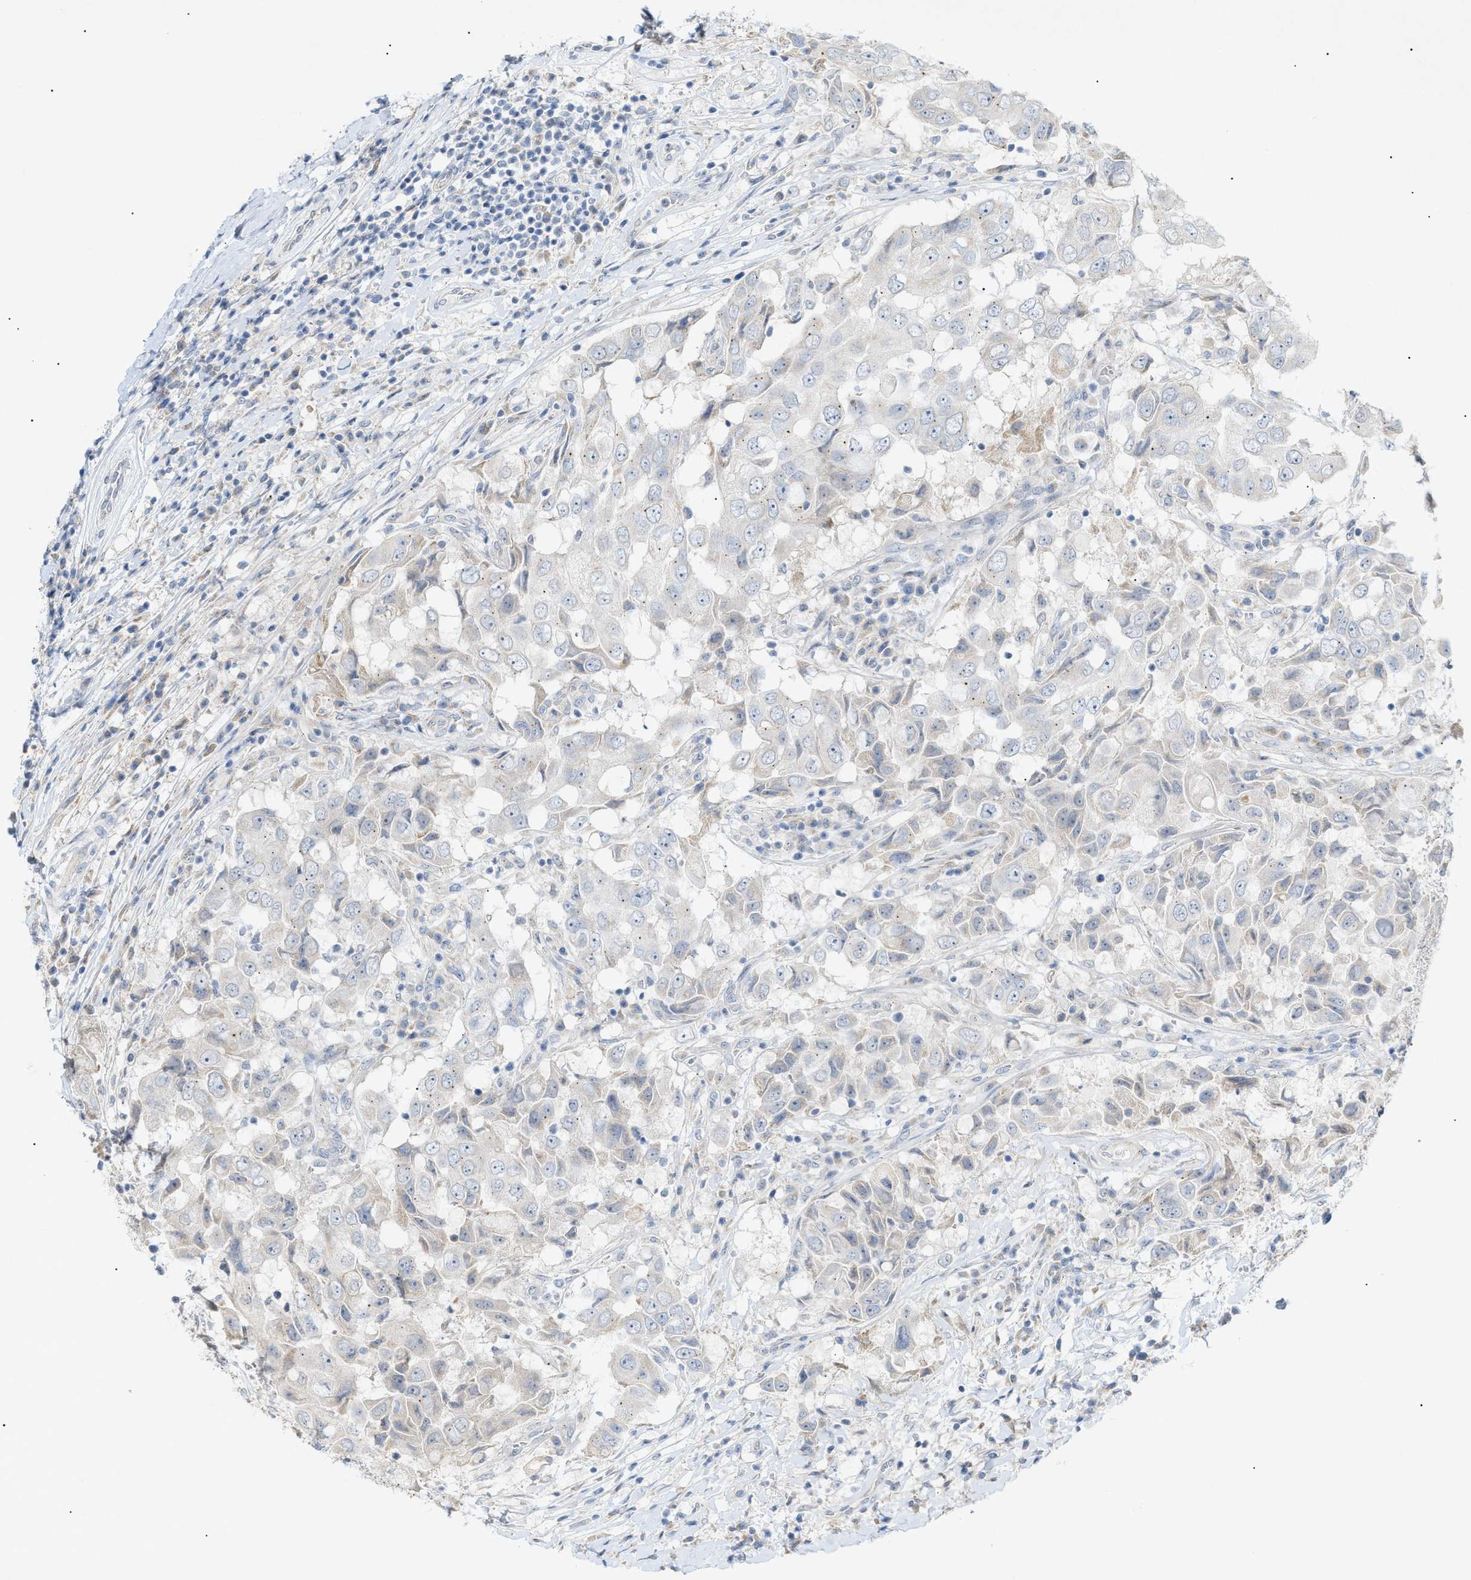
{"staining": {"intensity": "negative", "quantity": "none", "location": "none"}, "tissue": "breast cancer", "cell_type": "Tumor cells", "image_type": "cancer", "snomed": [{"axis": "morphology", "description": "Duct carcinoma"}, {"axis": "topography", "description": "Breast"}], "caption": "This micrograph is of infiltrating ductal carcinoma (breast) stained with immunohistochemistry (IHC) to label a protein in brown with the nuclei are counter-stained blue. There is no positivity in tumor cells.", "gene": "SLC25A31", "patient": {"sex": "female", "age": 27}}